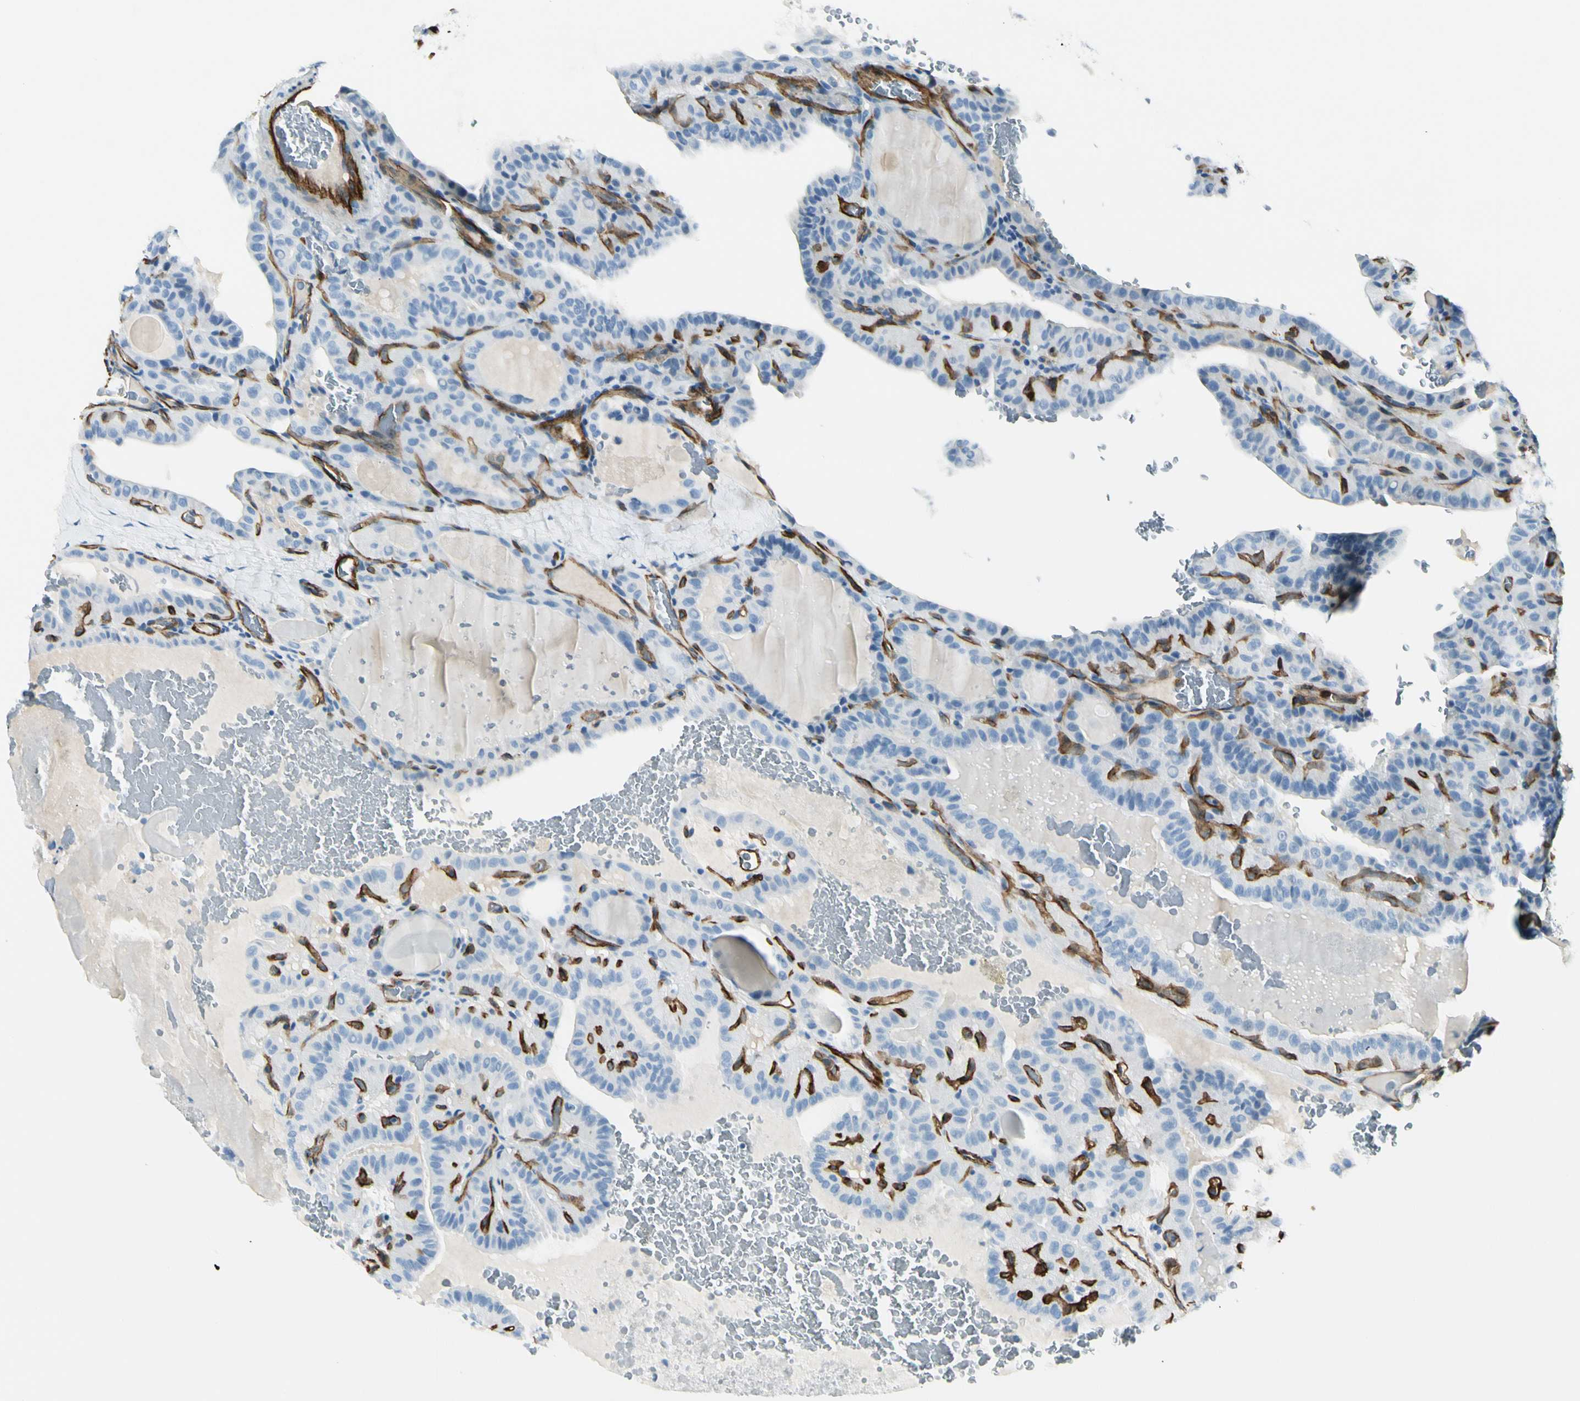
{"staining": {"intensity": "negative", "quantity": "none", "location": "none"}, "tissue": "thyroid cancer", "cell_type": "Tumor cells", "image_type": "cancer", "snomed": [{"axis": "morphology", "description": "Papillary adenocarcinoma, NOS"}, {"axis": "topography", "description": "Thyroid gland"}], "caption": "Micrograph shows no protein staining in tumor cells of thyroid cancer (papillary adenocarcinoma) tissue.", "gene": "CD93", "patient": {"sex": "male", "age": 77}}